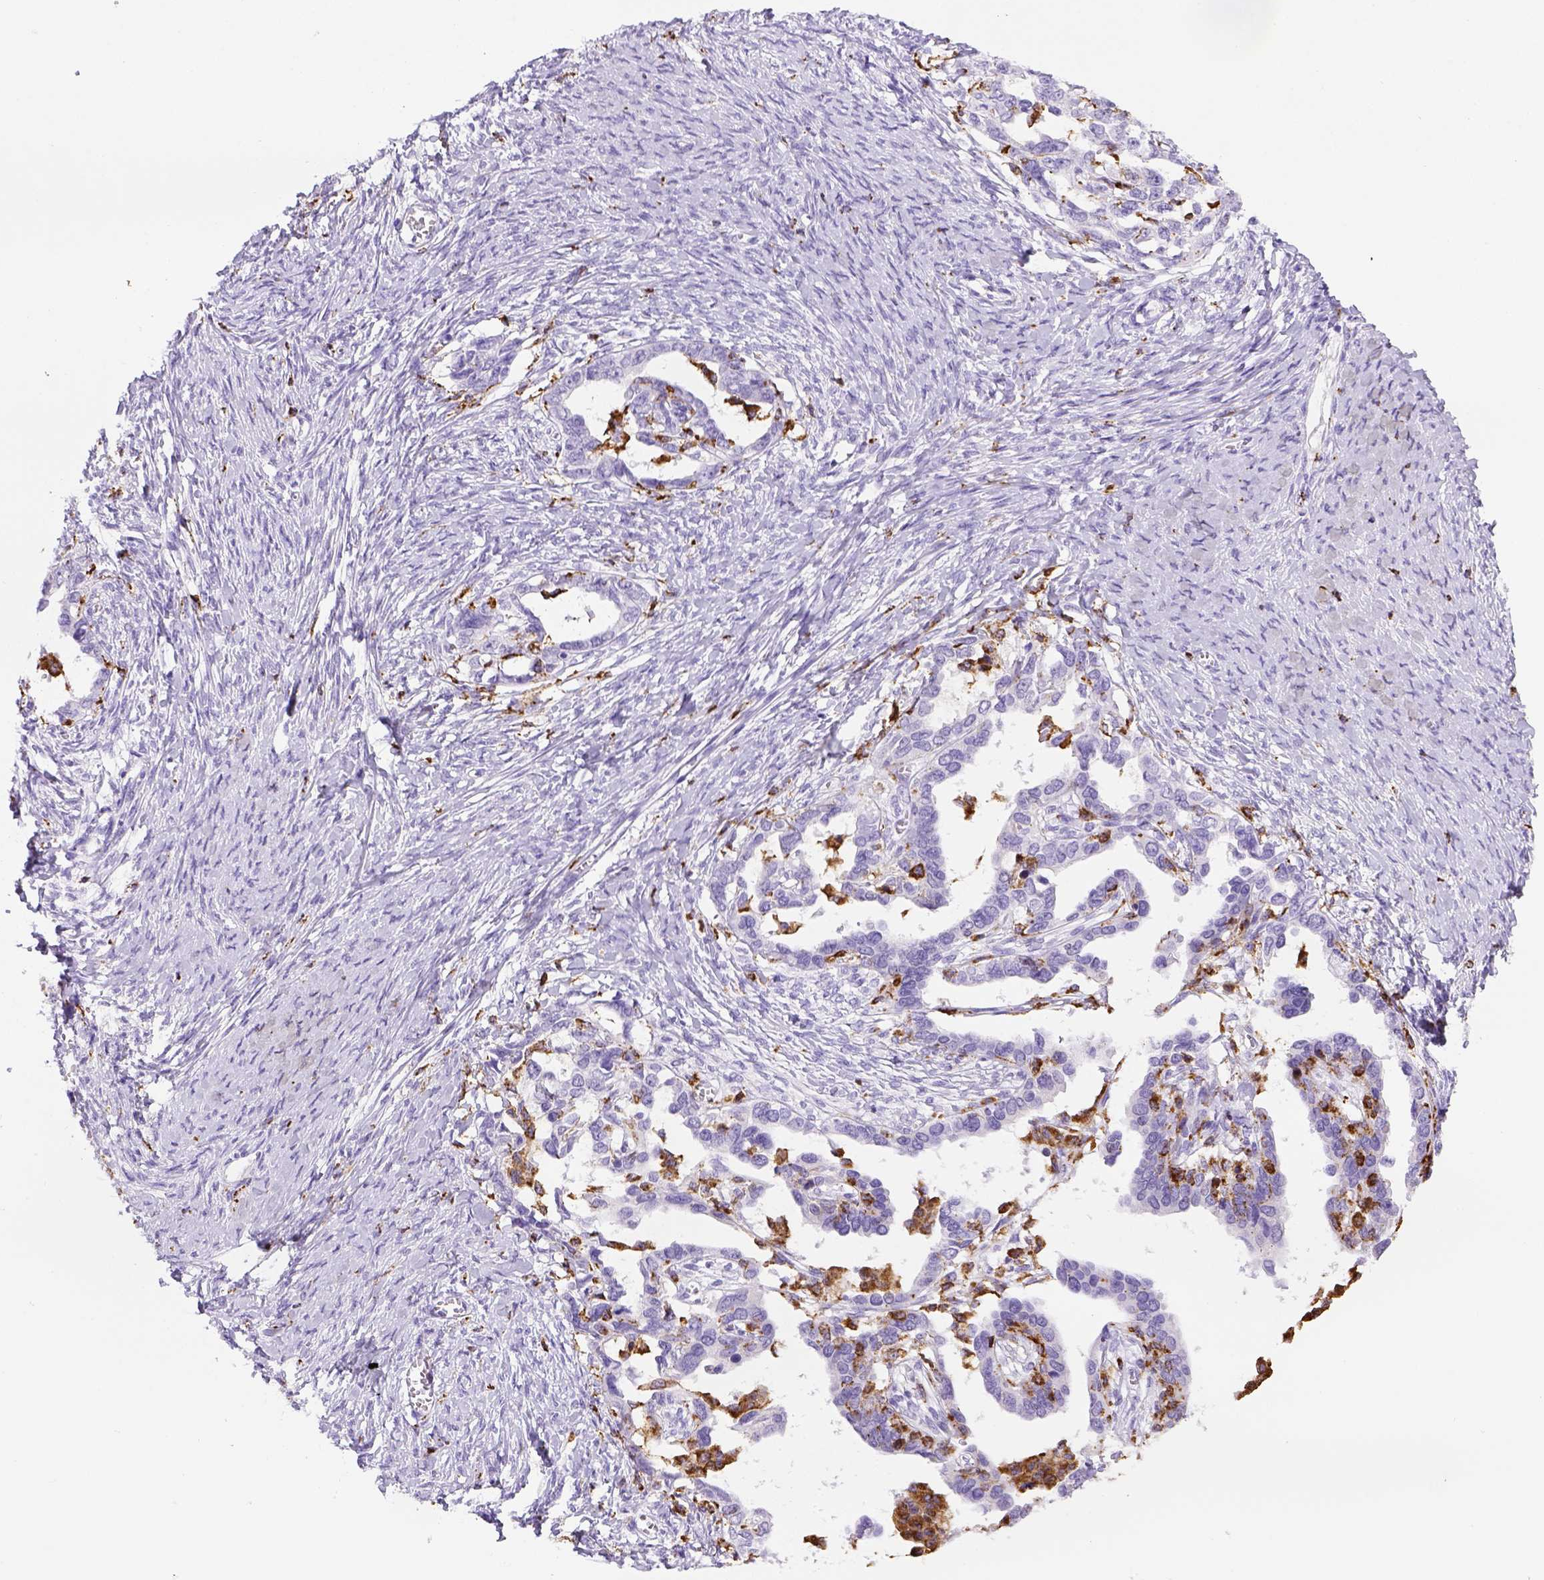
{"staining": {"intensity": "negative", "quantity": "none", "location": "none"}, "tissue": "ovarian cancer", "cell_type": "Tumor cells", "image_type": "cancer", "snomed": [{"axis": "morphology", "description": "Cystadenocarcinoma, serous, NOS"}, {"axis": "topography", "description": "Ovary"}], "caption": "IHC histopathology image of human ovarian cancer (serous cystadenocarcinoma) stained for a protein (brown), which displays no positivity in tumor cells.", "gene": "CD68", "patient": {"sex": "female", "age": 69}}